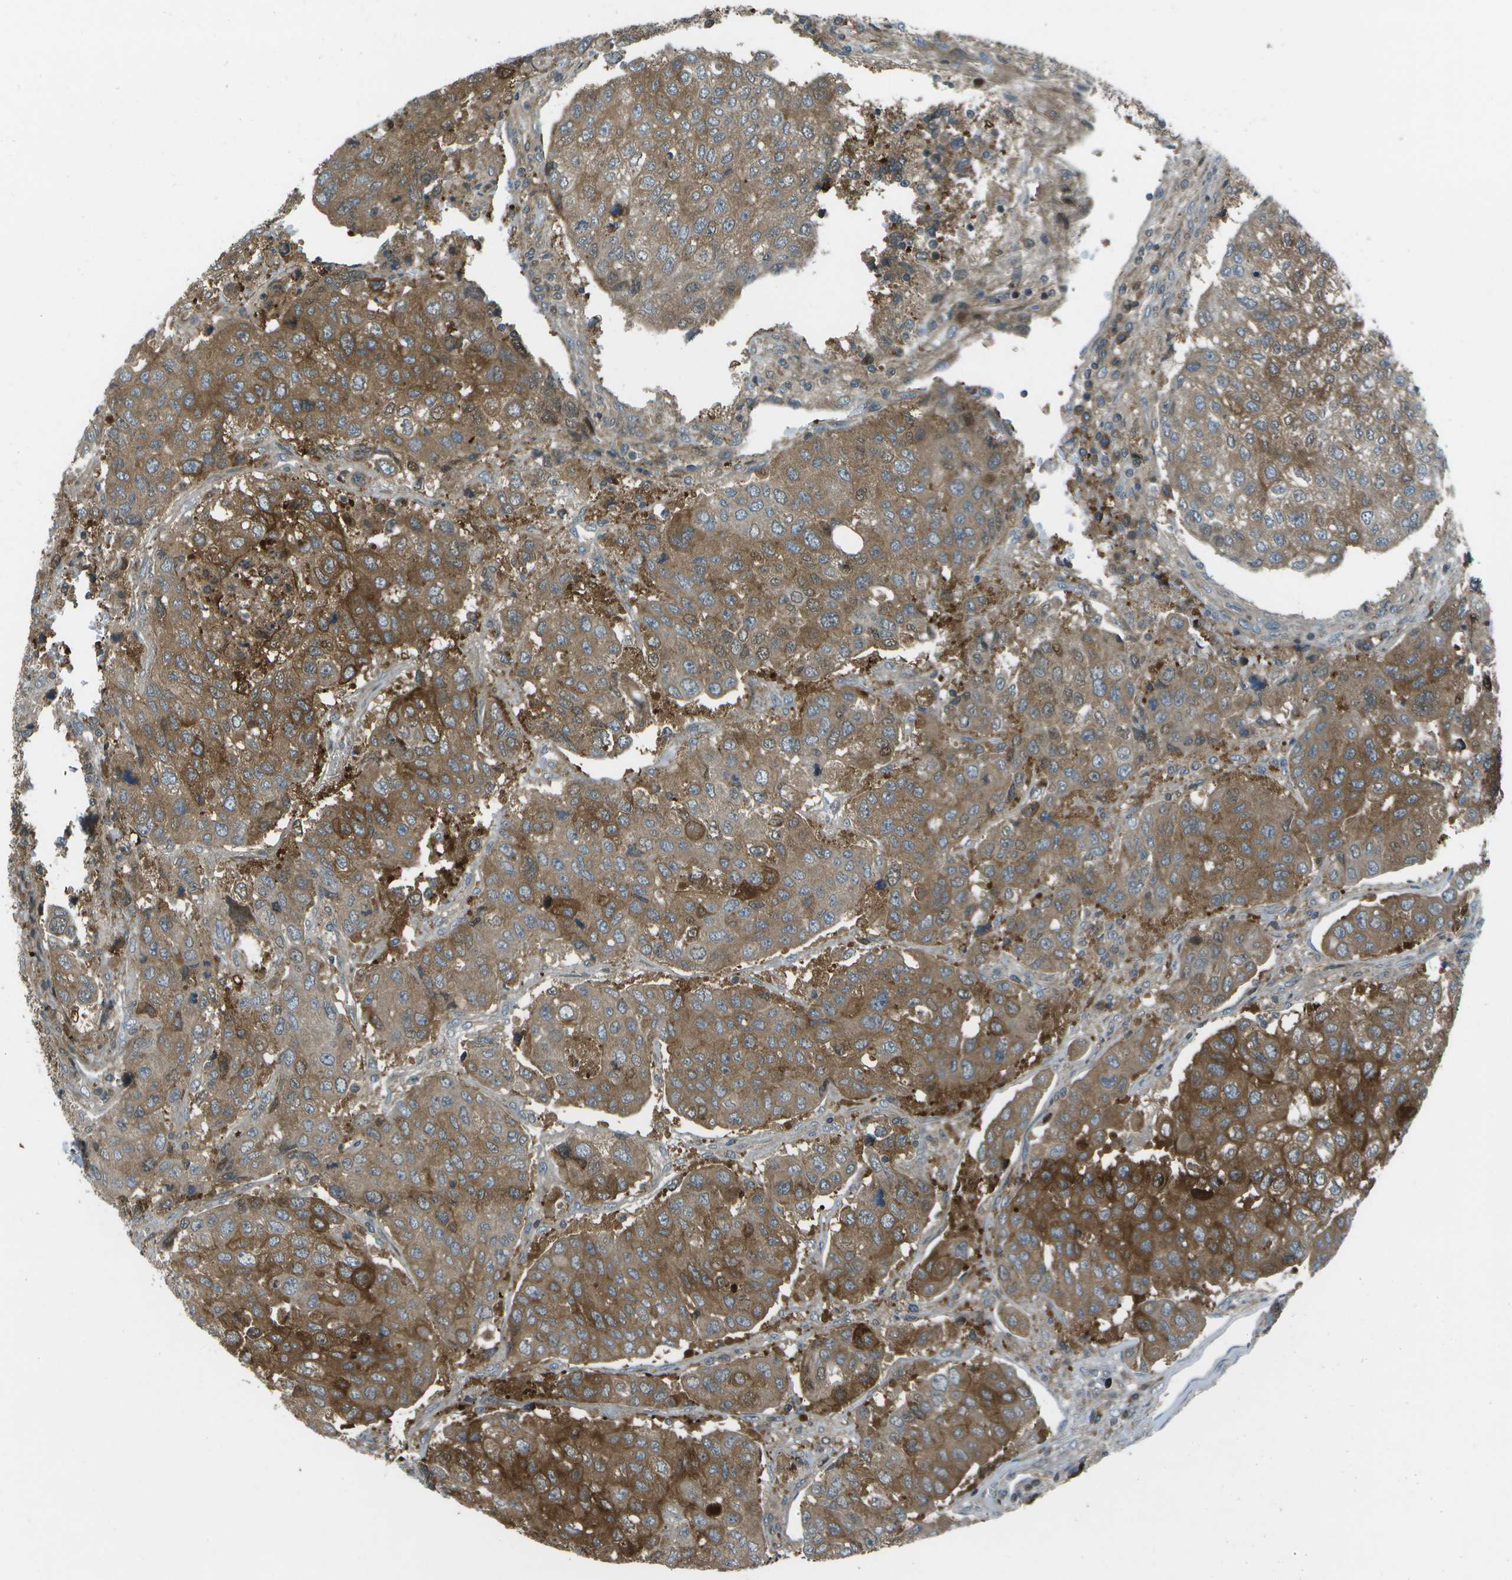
{"staining": {"intensity": "moderate", "quantity": ">75%", "location": "cytoplasmic/membranous"}, "tissue": "urothelial cancer", "cell_type": "Tumor cells", "image_type": "cancer", "snomed": [{"axis": "morphology", "description": "Urothelial carcinoma, High grade"}, {"axis": "topography", "description": "Lymph node"}, {"axis": "topography", "description": "Urinary bladder"}], "caption": "Immunohistochemistry micrograph of urothelial carcinoma (high-grade) stained for a protein (brown), which displays medium levels of moderate cytoplasmic/membranous expression in approximately >75% of tumor cells.", "gene": "TMEM19", "patient": {"sex": "male", "age": 51}}